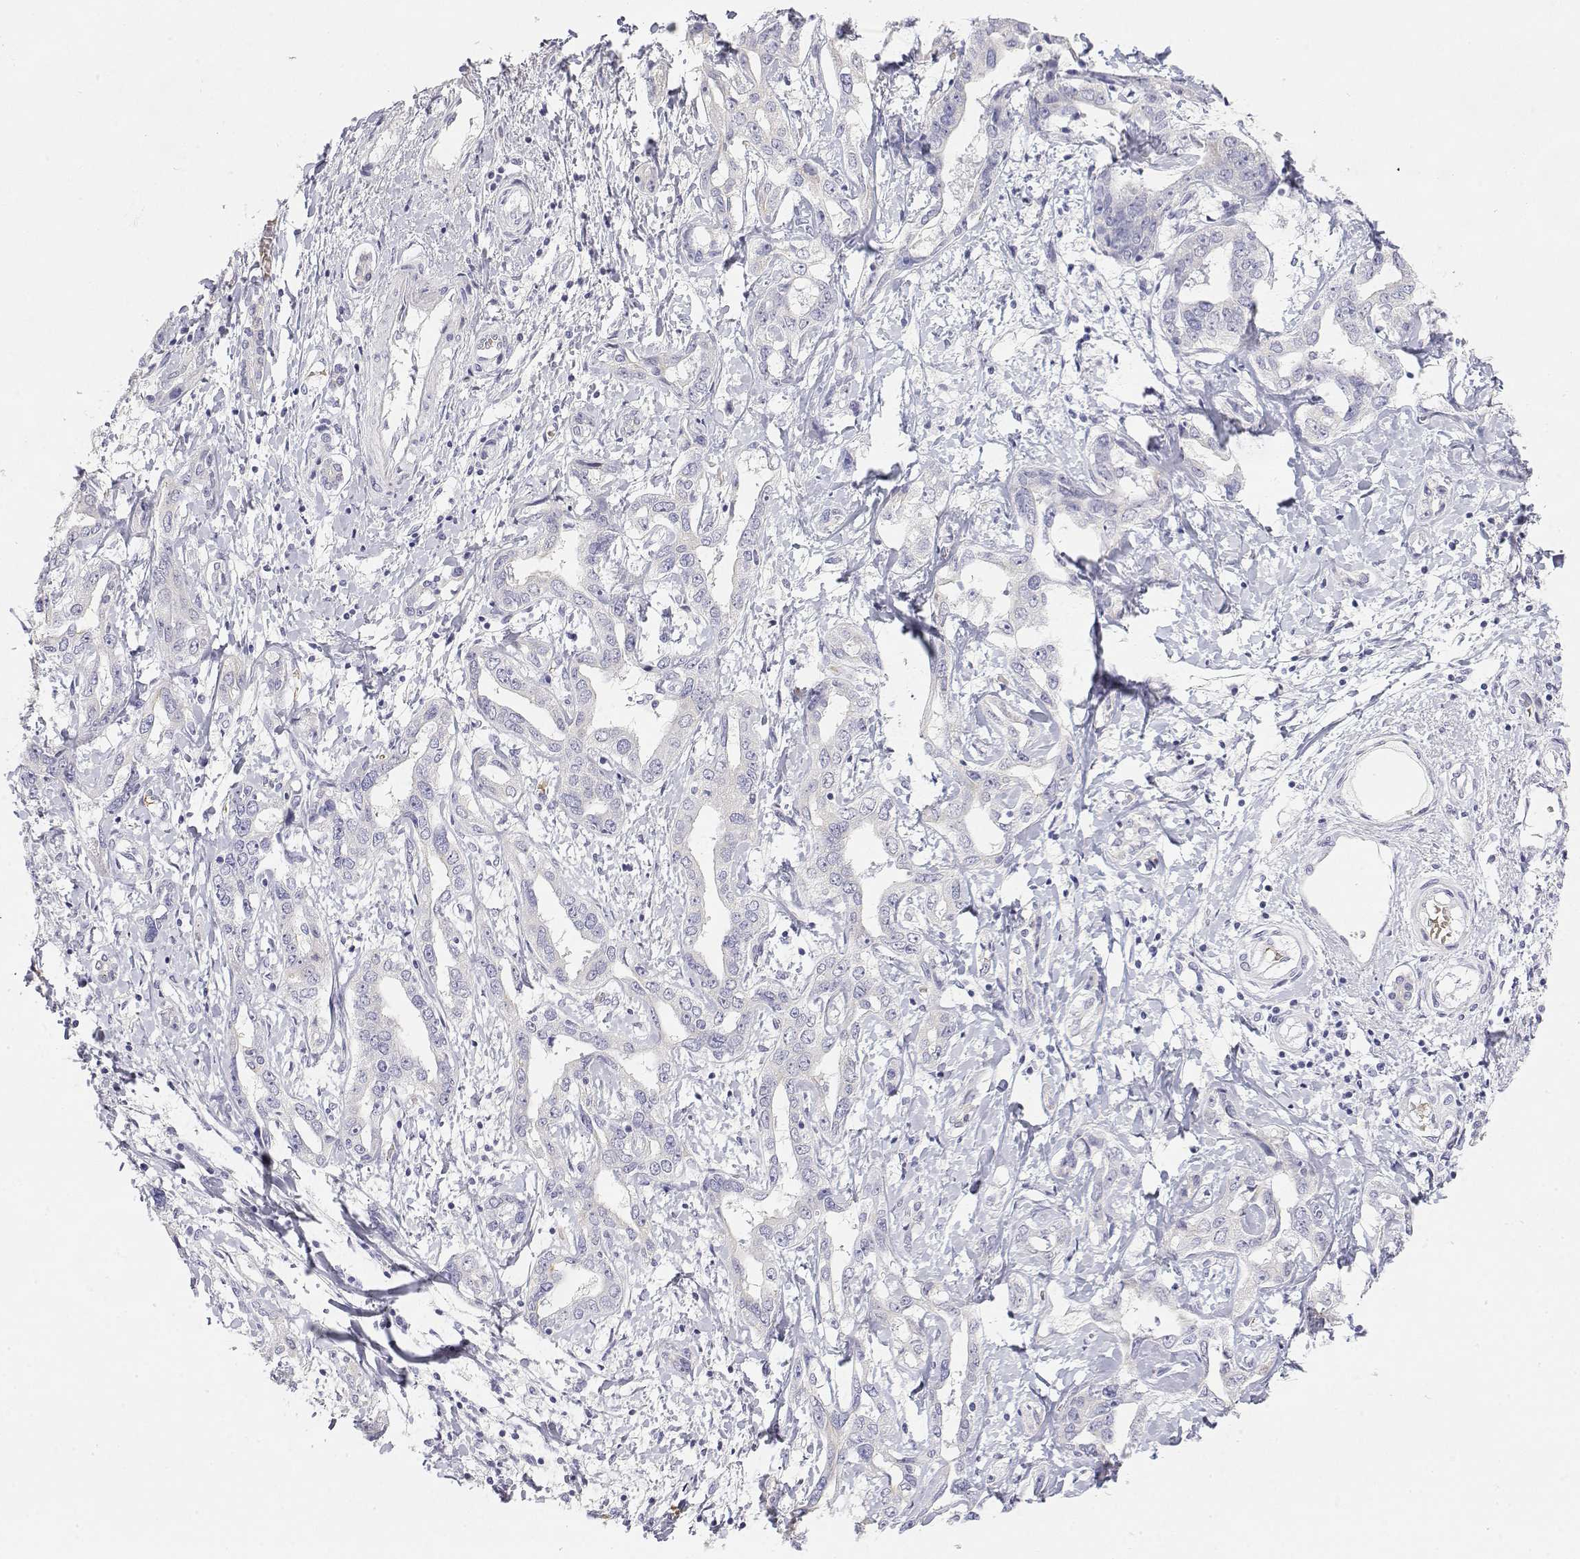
{"staining": {"intensity": "negative", "quantity": "none", "location": "none"}, "tissue": "liver cancer", "cell_type": "Tumor cells", "image_type": "cancer", "snomed": [{"axis": "morphology", "description": "Cholangiocarcinoma"}, {"axis": "topography", "description": "Liver"}], "caption": "The immunohistochemistry (IHC) photomicrograph has no significant staining in tumor cells of liver cancer (cholangiocarcinoma) tissue. (Stains: DAB immunohistochemistry with hematoxylin counter stain, Microscopy: brightfield microscopy at high magnification).", "gene": "MISP", "patient": {"sex": "male", "age": 59}}